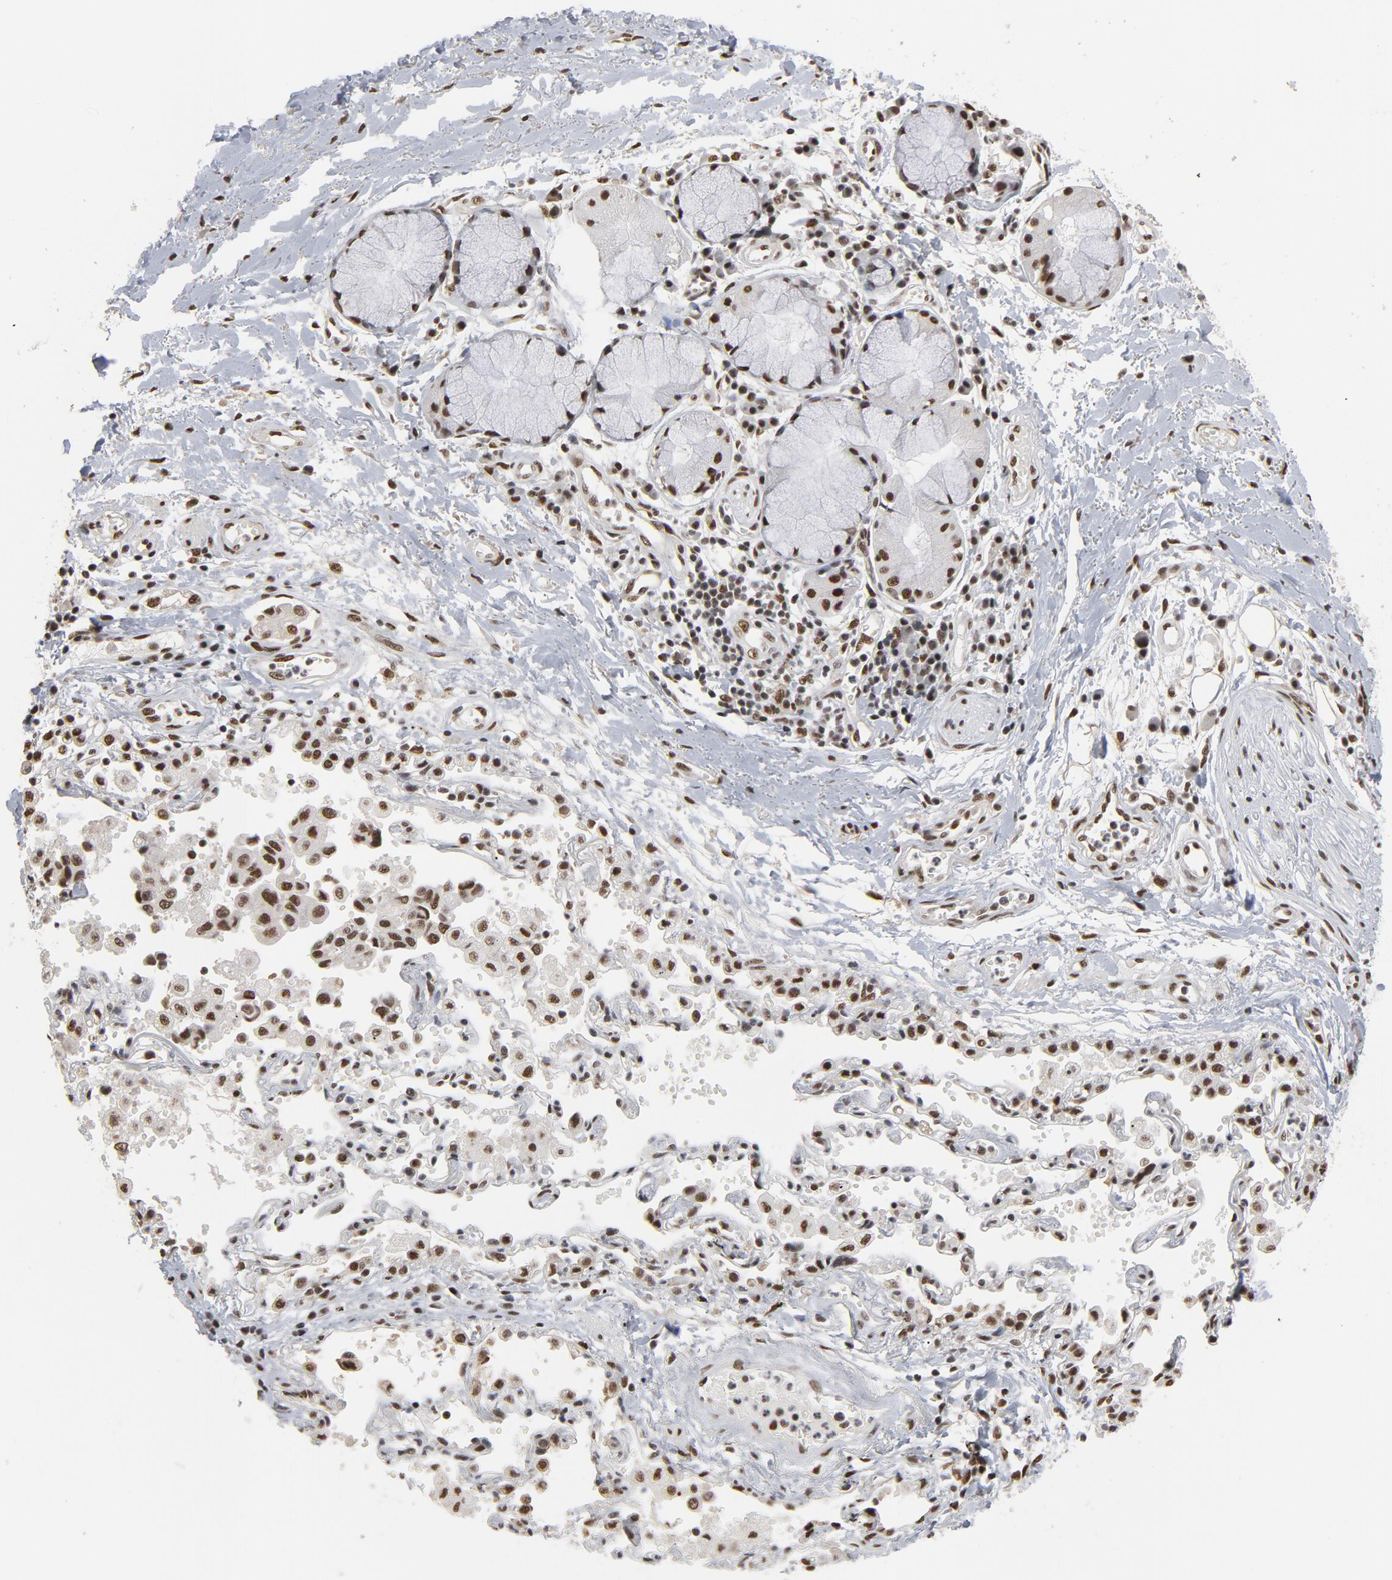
{"staining": {"intensity": "strong", "quantity": ">75%", "location": "nuclear"}, "tissue": "adipose tissue", "cell_type": "Adipocytes", "image_type": "normal", "snomed": [{"axis": "morphology", "description": "Normal tissue, NOS"}, {"axis": "morphology", "description": "Adenocarcinoma, NOS"}, {"axis": "topography", "description": "Cartilage tissue"}, {"axis": "topography", "description": "Bronchus"}, {"axis": "topography", "description": "Lung"}], "caption": "Strong nuclear staining is present in approximately >75% of adipocytes in normal adipose tissue.", "gene": "MRE11", "patient": {"sex": "female", "age": 67}}